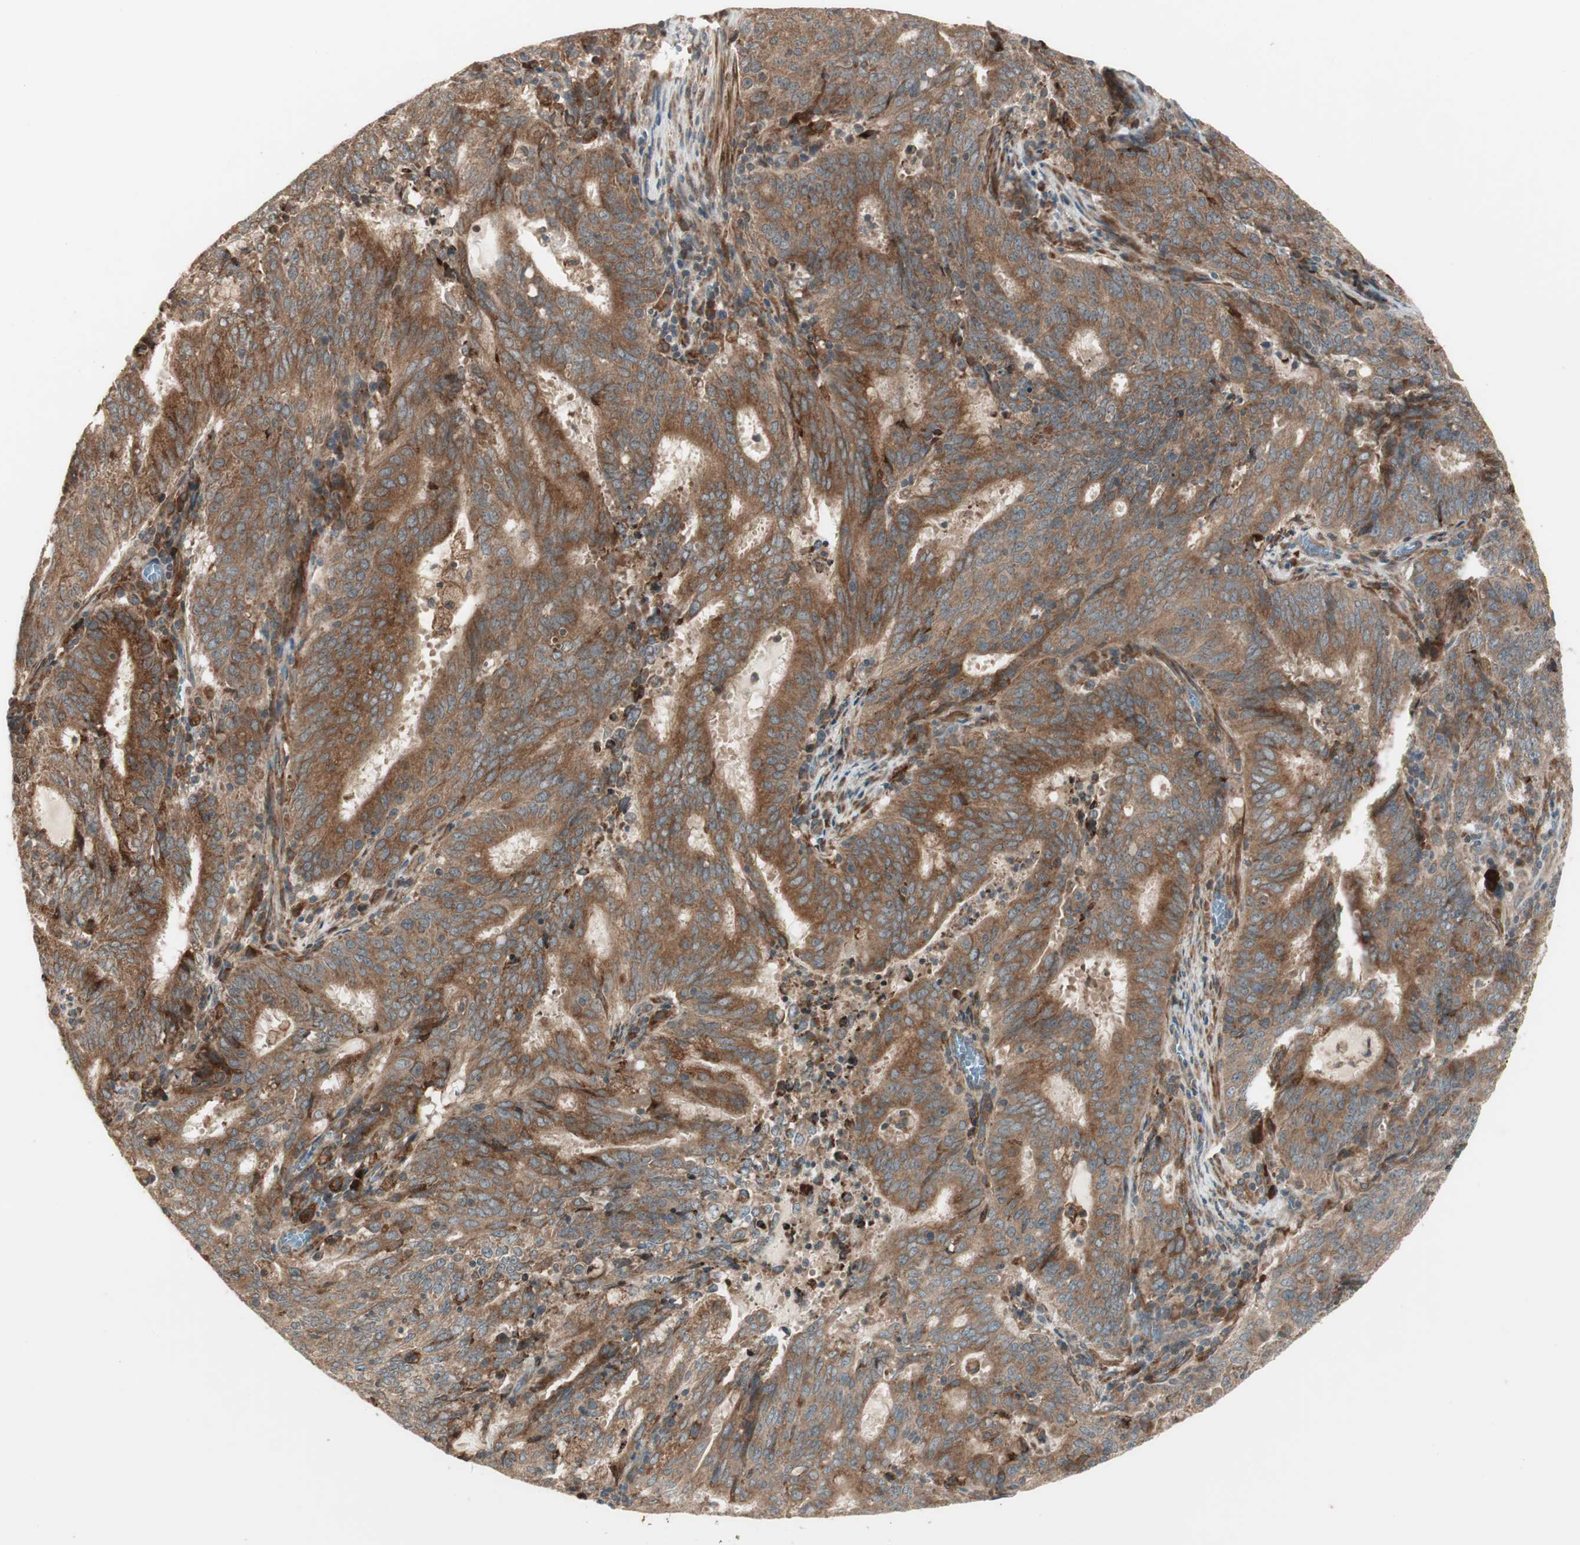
{"staining": {"intensity": "moderate", "quantity": ">75%", "location": "cytoplasmic/membranous"}, "tissue": "cervical cancer", "cell_type": "Tumor cells", "image_type": "cancer", "snomed": [{"axis": "morphology", "description": "Adenocarcinoma, NOS"}, {"axis": "topography", "description": "Cervix"}], "caption": "Cervical cancer stained with a protein marker demonstrates moderate staining in tumor cells.", "gene": "SFRP1", "patient": {"sex": "female", "age": 44}}